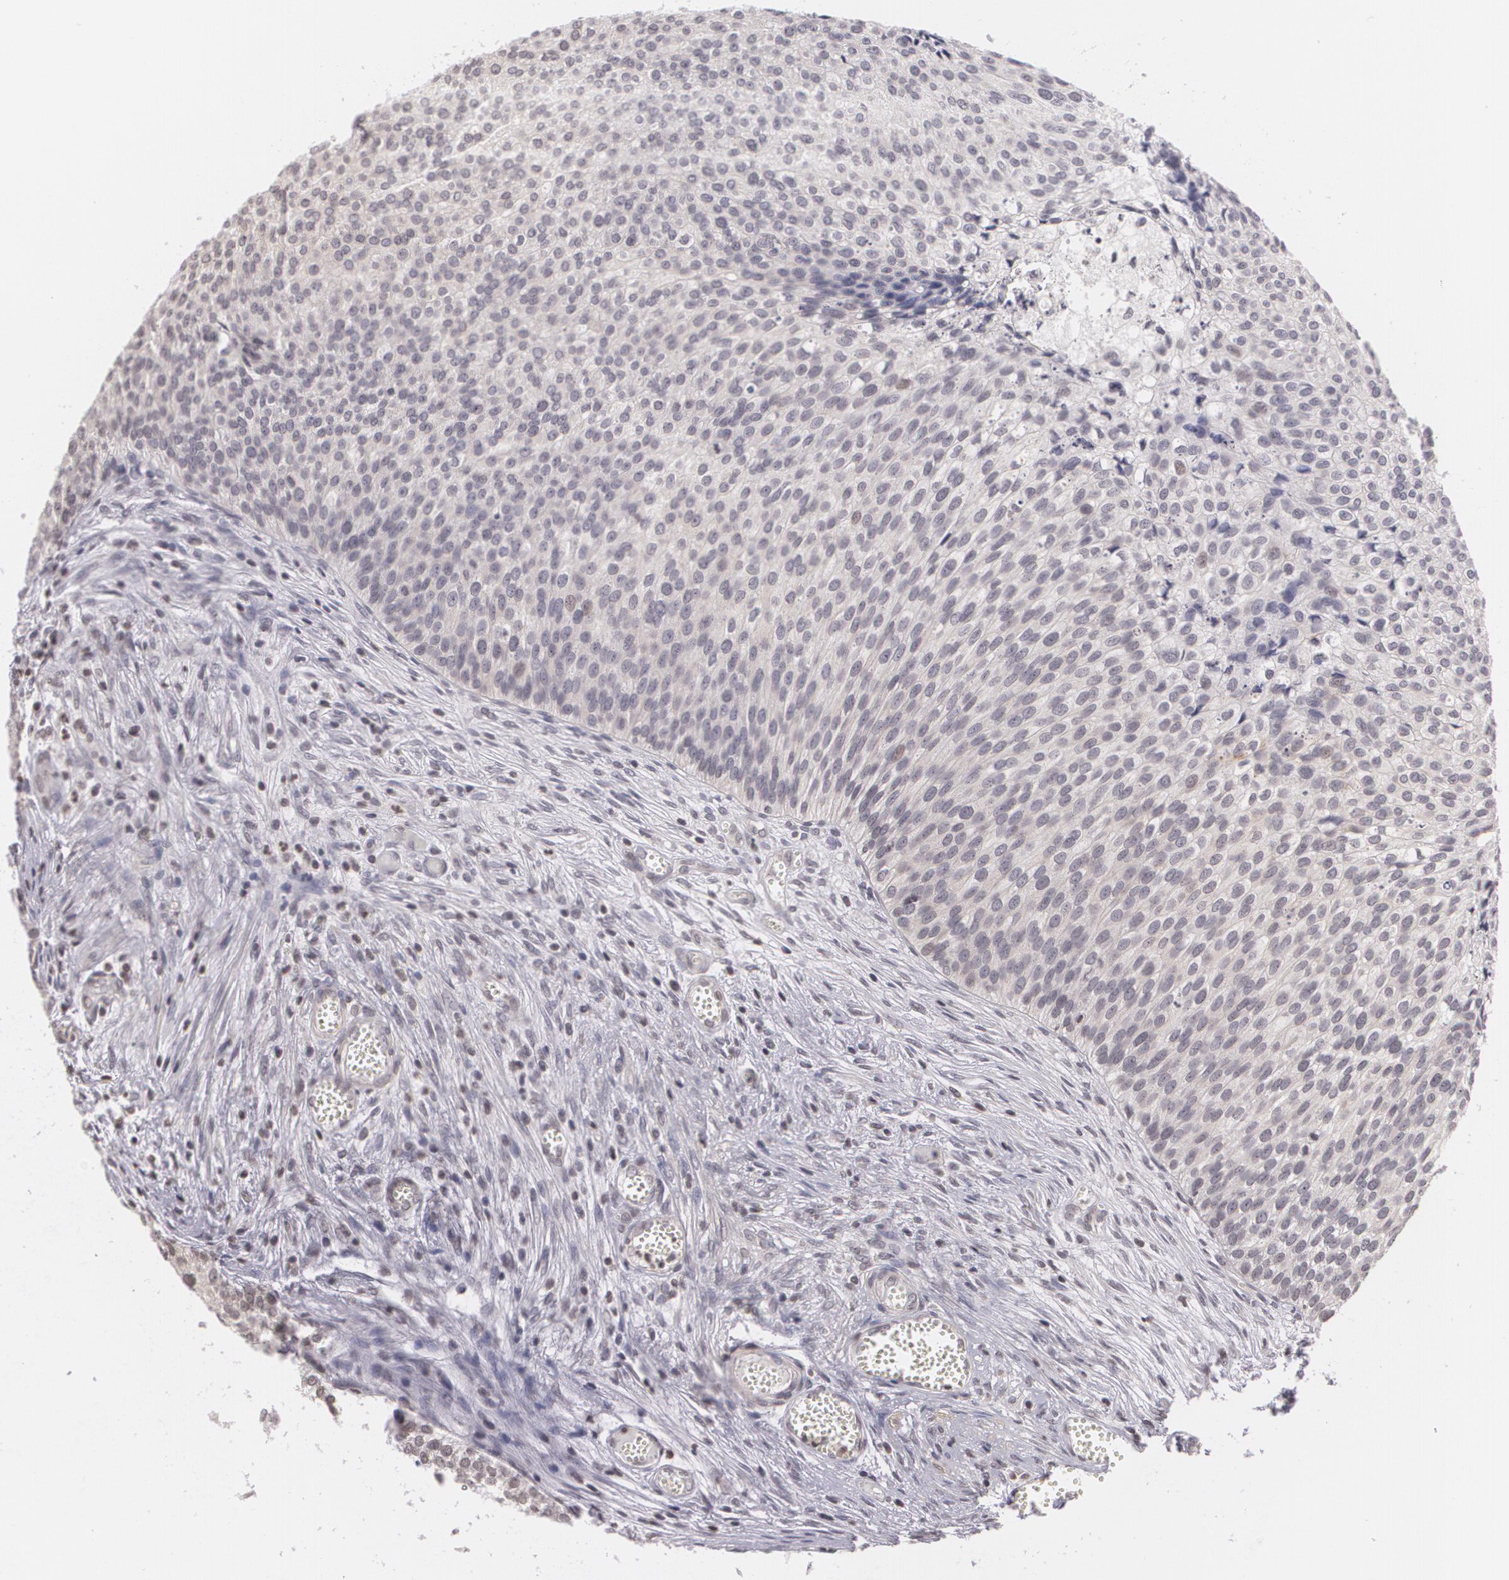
{"staining": {"intensity": "weak", "quantity": "<25%", "location": "cytoplasmic/membranous"}, "tissue": "urothelial cancer", "cell_type": "Tumor cells", "image_type": "cancer", "snomed": [{"axis": "morphology", "description": "Urothelial carcinoma, Low grade"}, {"axis": "topography", "description": "Urinary bladder"}], "caption": "This image is of urothelial cancer stained with immunohistochemistry (IHC) to label a protein in brown with the nuclei are counter-stained blue. There is no expression in tumor cells.", "gene": "MUC1", "patient": {"sex": "male", "age": 84}}